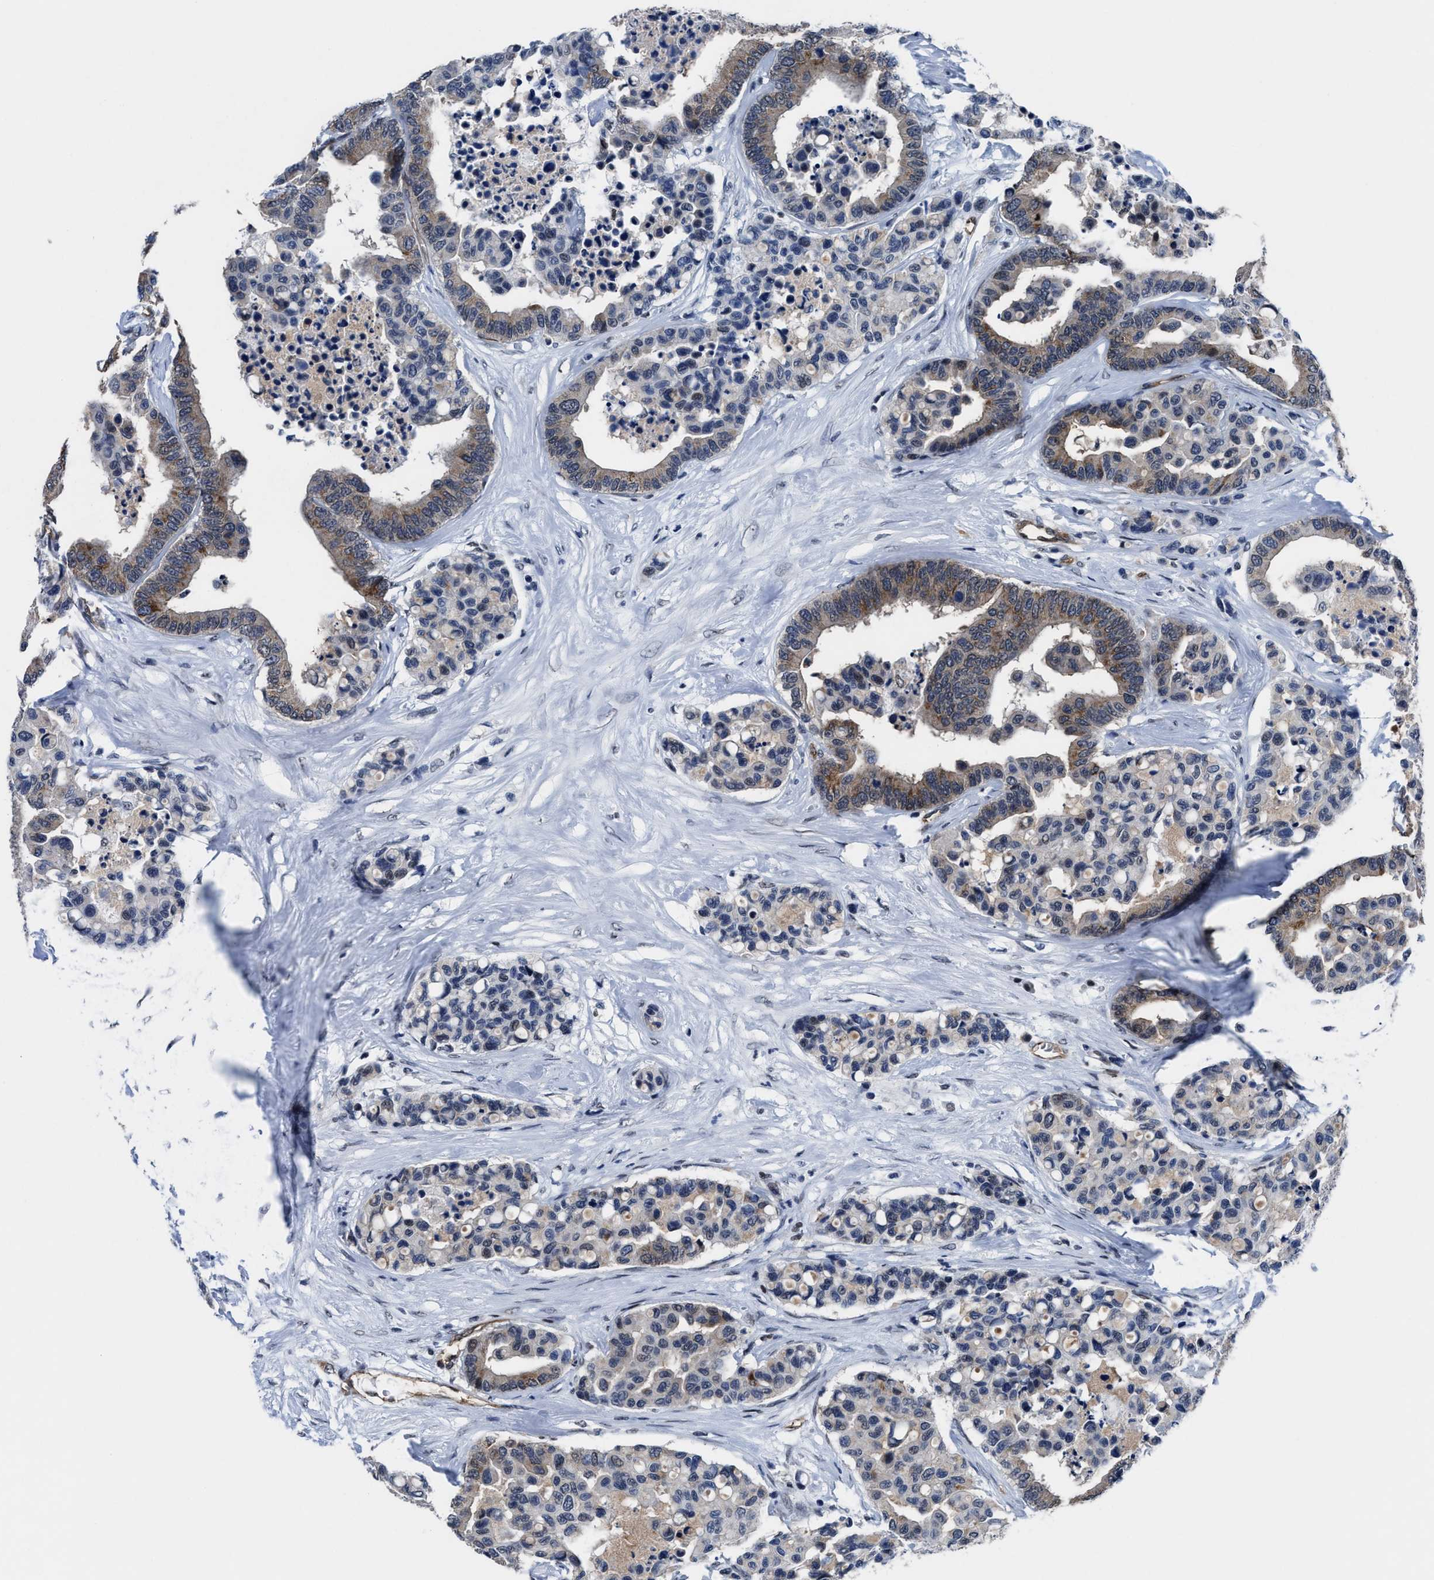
{"staining": {"intensity": "moderate", "quantity": "25%-75%", "location": "cytoplasmic/membranous"}, "tissue": "colorectal cancer", "cell_type": "Tumor cells", "image_type": "cancer", "snomed": [{"axis": "morphology", "description": "Adenocarcinoma, NOS"}, {"axis": "topography", "description": "Colon"}], "caption": "Colorectal cancer (adenocarcinoma) was stained to show a protein in brown. There is medium levels of moderate cytoplasmic/membranous positivity in approximately 25%-75% of tumor cells.", "gene": "MARCKSL1", "patient": {"sex": "male", "age": 82}}